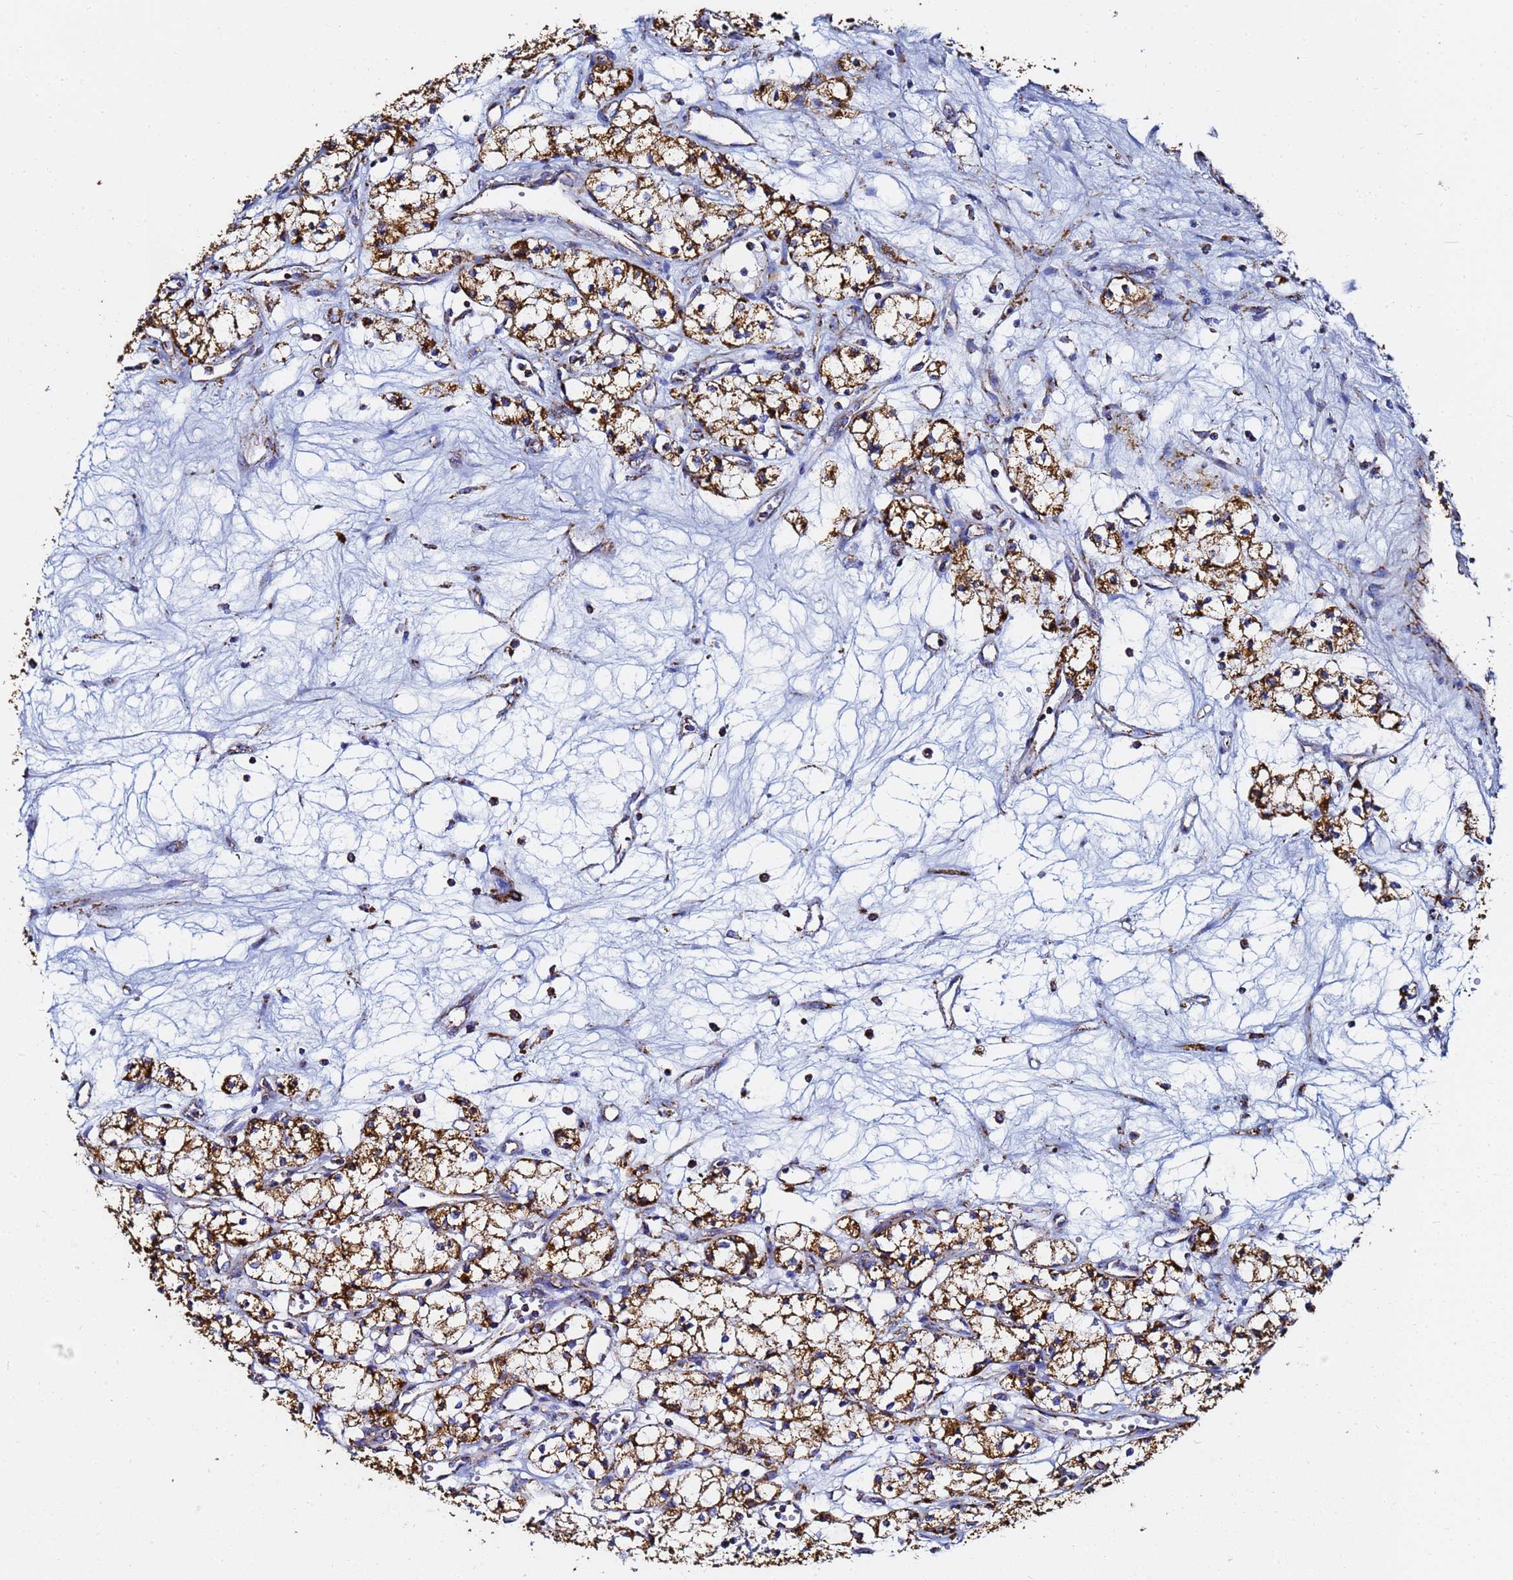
{"staining": {"intensity": "strong", "quantity": ">75%", "location": "cytoplasmic/membranous"}, "tissue": "renal cancer", "cell_type": "Tumor cells", "image_type": "cancer", "snomed": [{"axis": "morphology", "description": "Adenocarcinoma, NOS"}, {"axis": "topography", "description": "Kidney"}], "caption": "Immunohistochemical staining of adenocarcinoma (renal) reveals high levels of strong cytoplasmic/membranous protein positivity in approximately >75% of tumor cells.", "gene": "PHB2", "patient": {"sex": "male", "age": 59}}